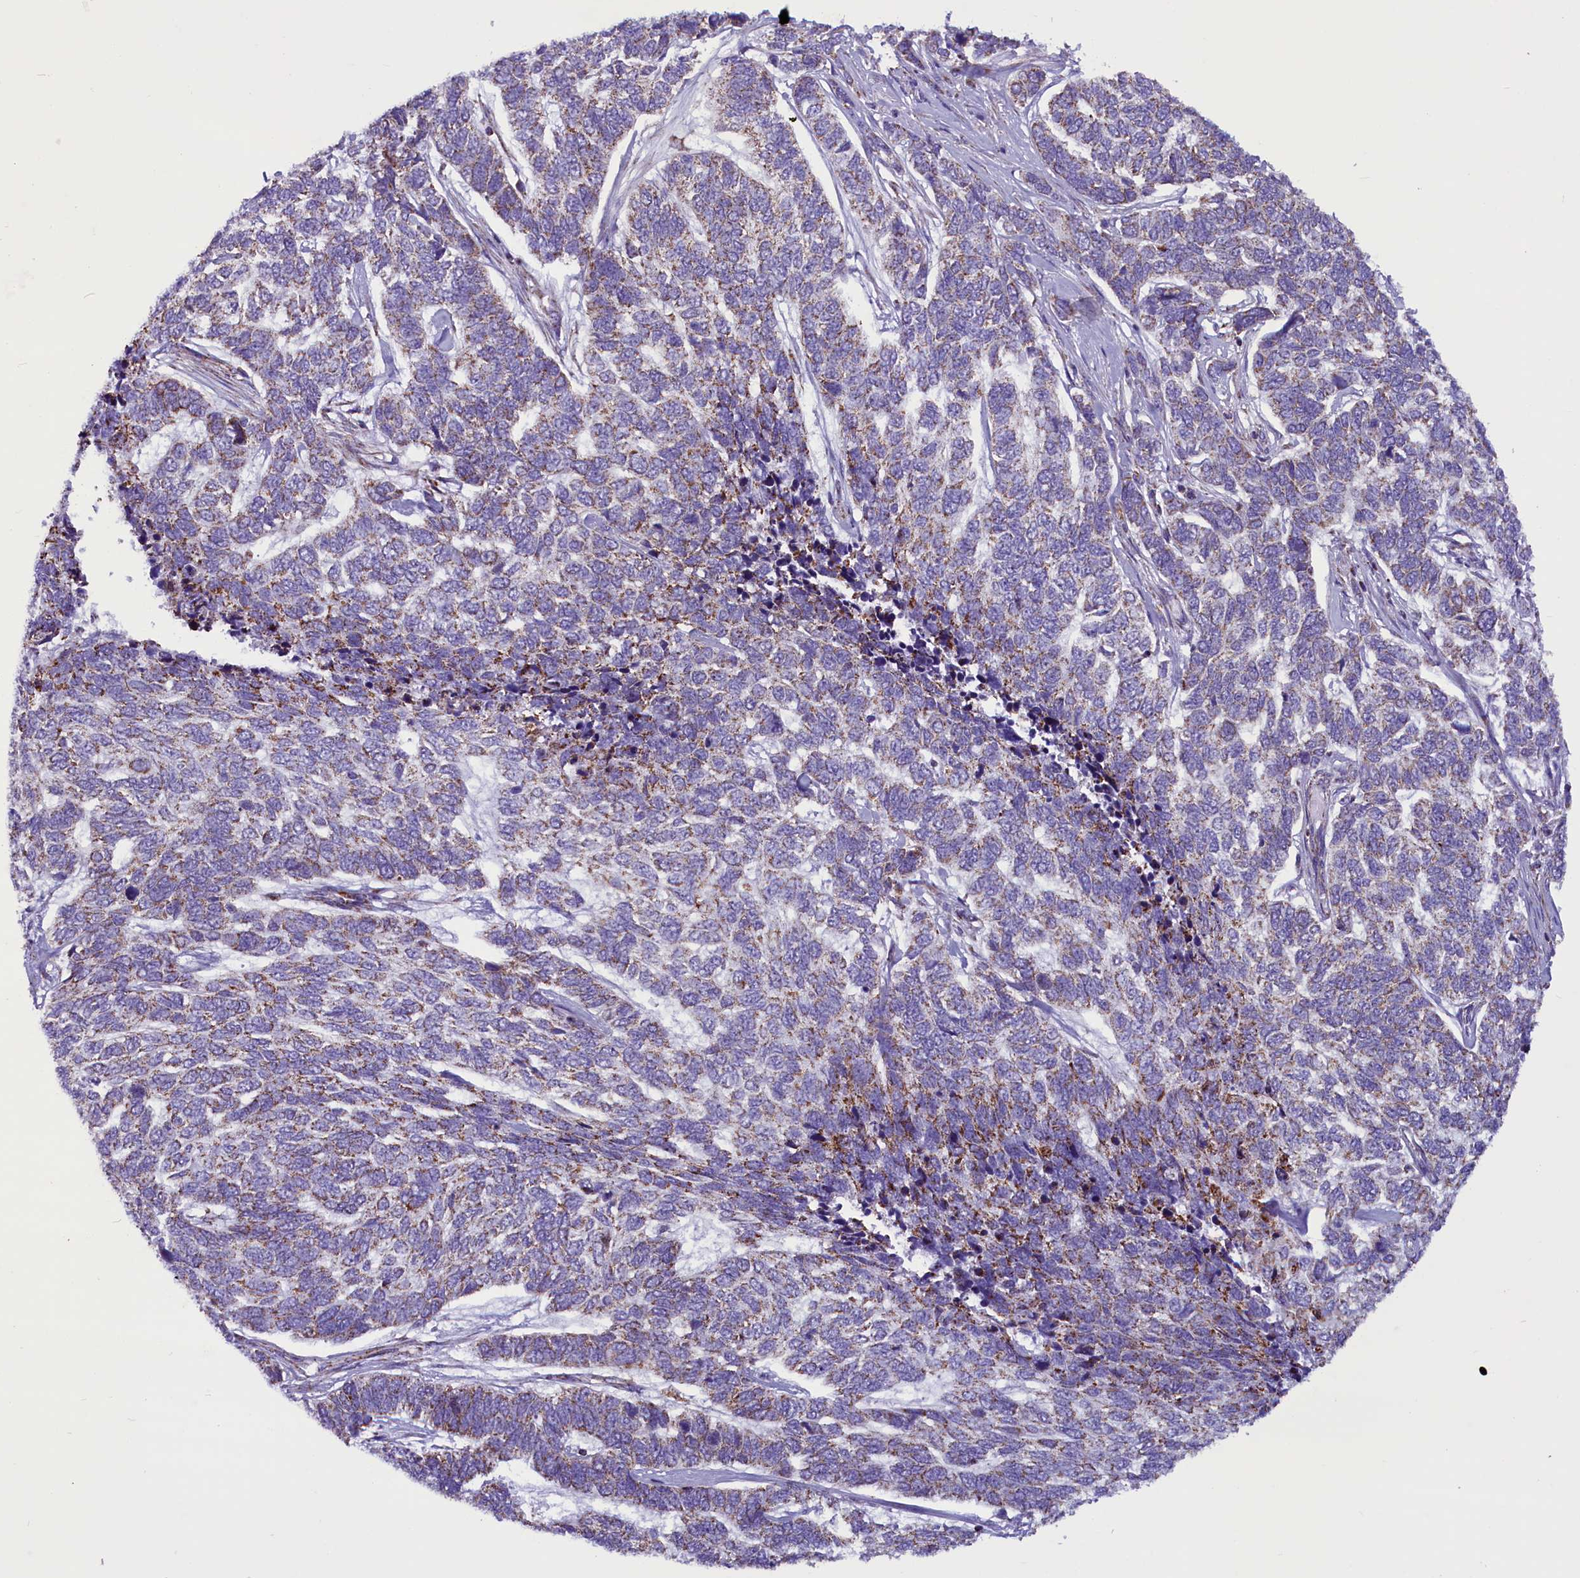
{"staining": {"intensity": "weak", "quantity": "<25%", "location": "cytoplasmic/membranous"}, "tissue": "skin cancer", "cell_type": "Tumor cells", "image_type": "cancer", "snomed": [{"axis": "morphology", "description": "Basal cell carcinoma"}, {"axis": "topography", "description": "Skin"}], "caption": "Immunohistochemistry of skin cancer (basal cell carcinoma) demonstrates no expression in tumor cells.", "gene": "ICA1L", "patient": {"sex": "female", "age": 65}}